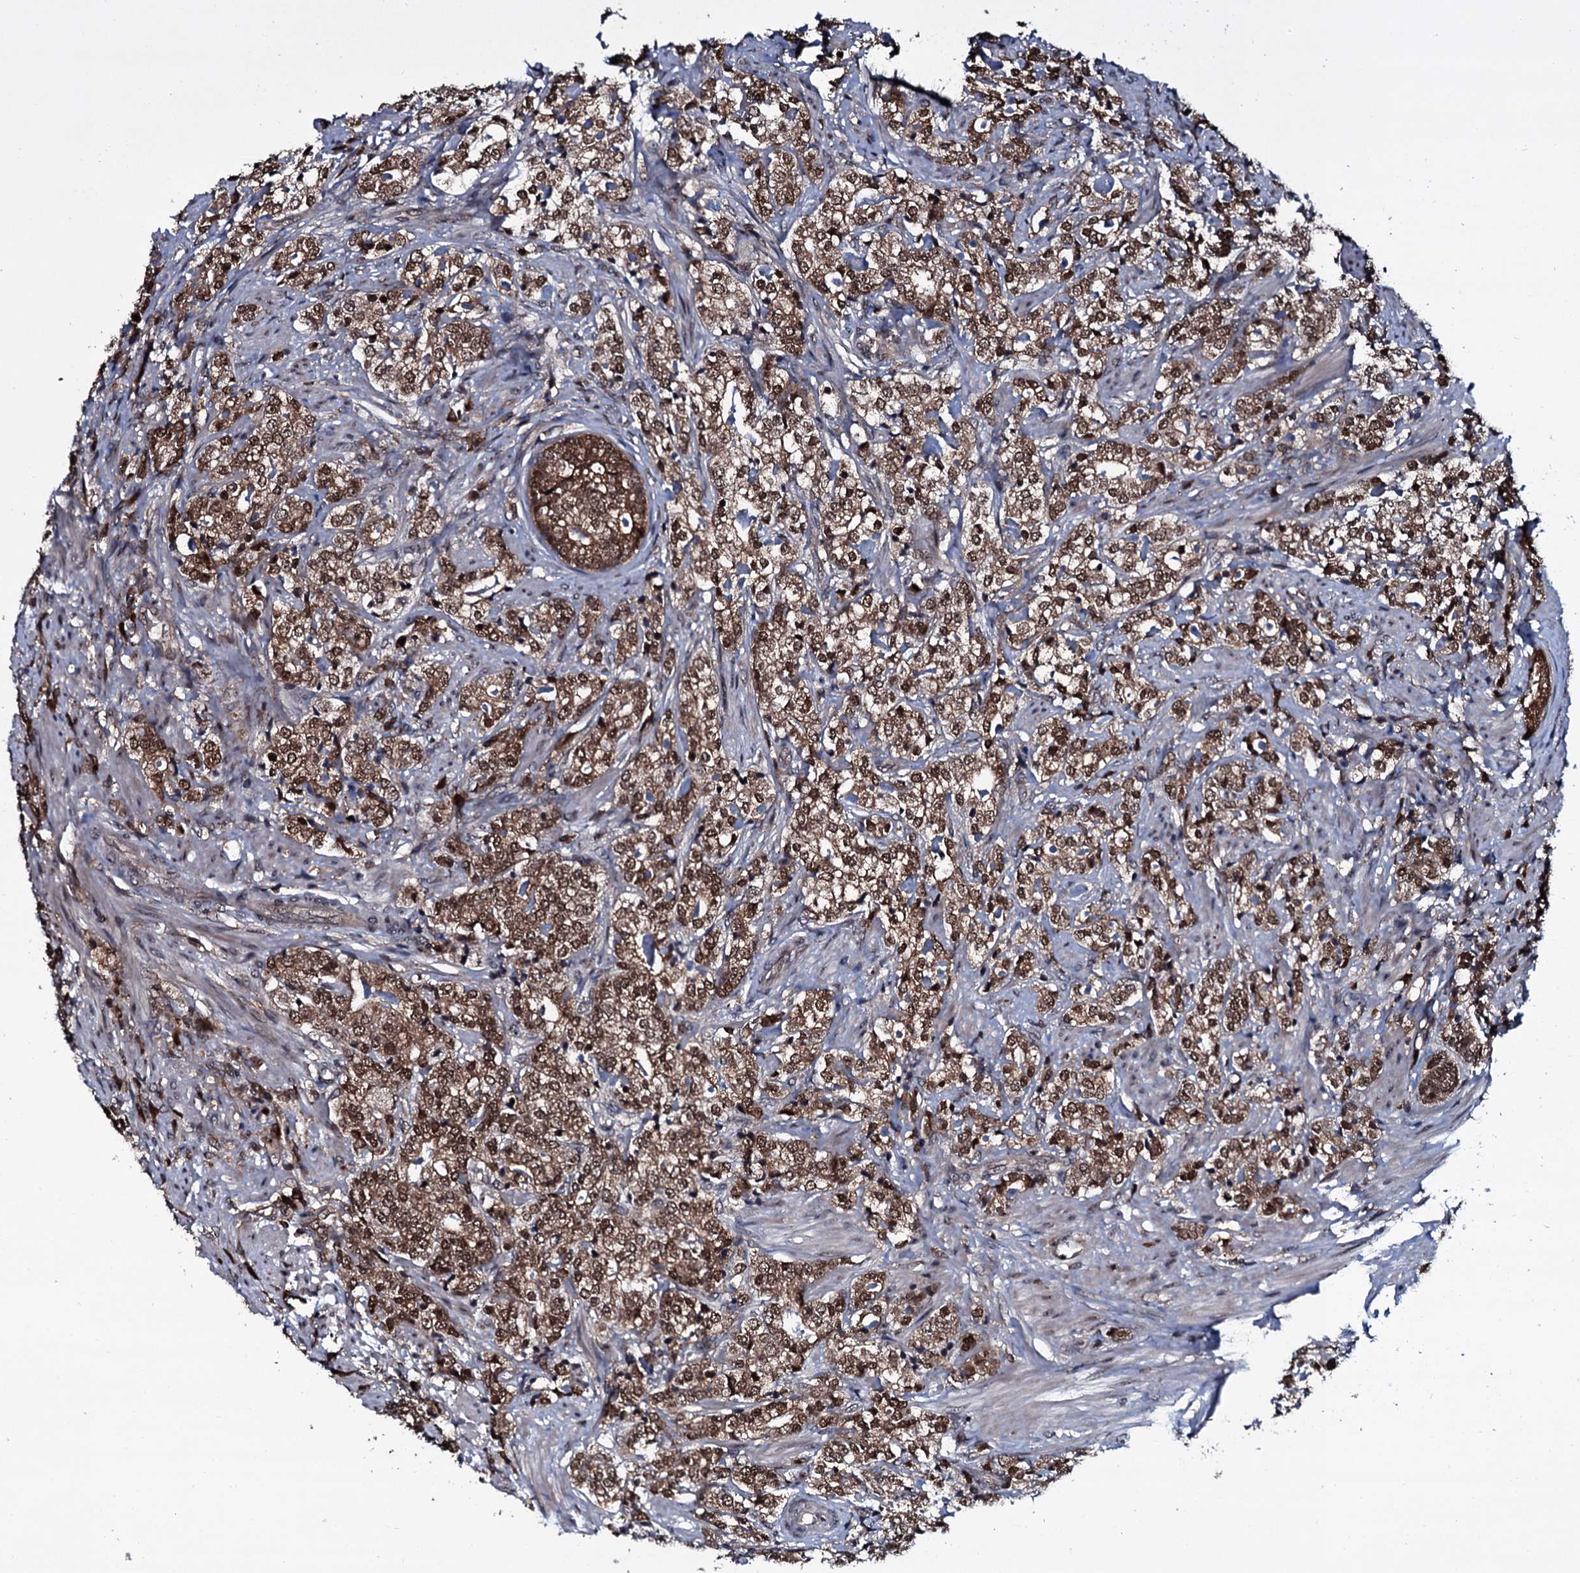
{"staining": {"intensity": "moderate", "quantity": ">75%", "location": "cytoplasmic/membranous,nuclear"}, "tissue": "prostate cancer", "cell_type": "Tumor cells", "image_type": "cancer", "snomed": [{"axis": "morphology", "description": "Adenocarcinoma, High grade"}, {"axis": "topography", "description": "Prostate"}], "caption": "Immunohistochemical staining of human prostate adenocarcinoma (high-grade) exhibits moderate cytoplasmic/membranous and nuclear protein staining in approximately >75% of tumor cells.", "gene": "HDDC3", "patient": {"sex": "male", "age": 69}}